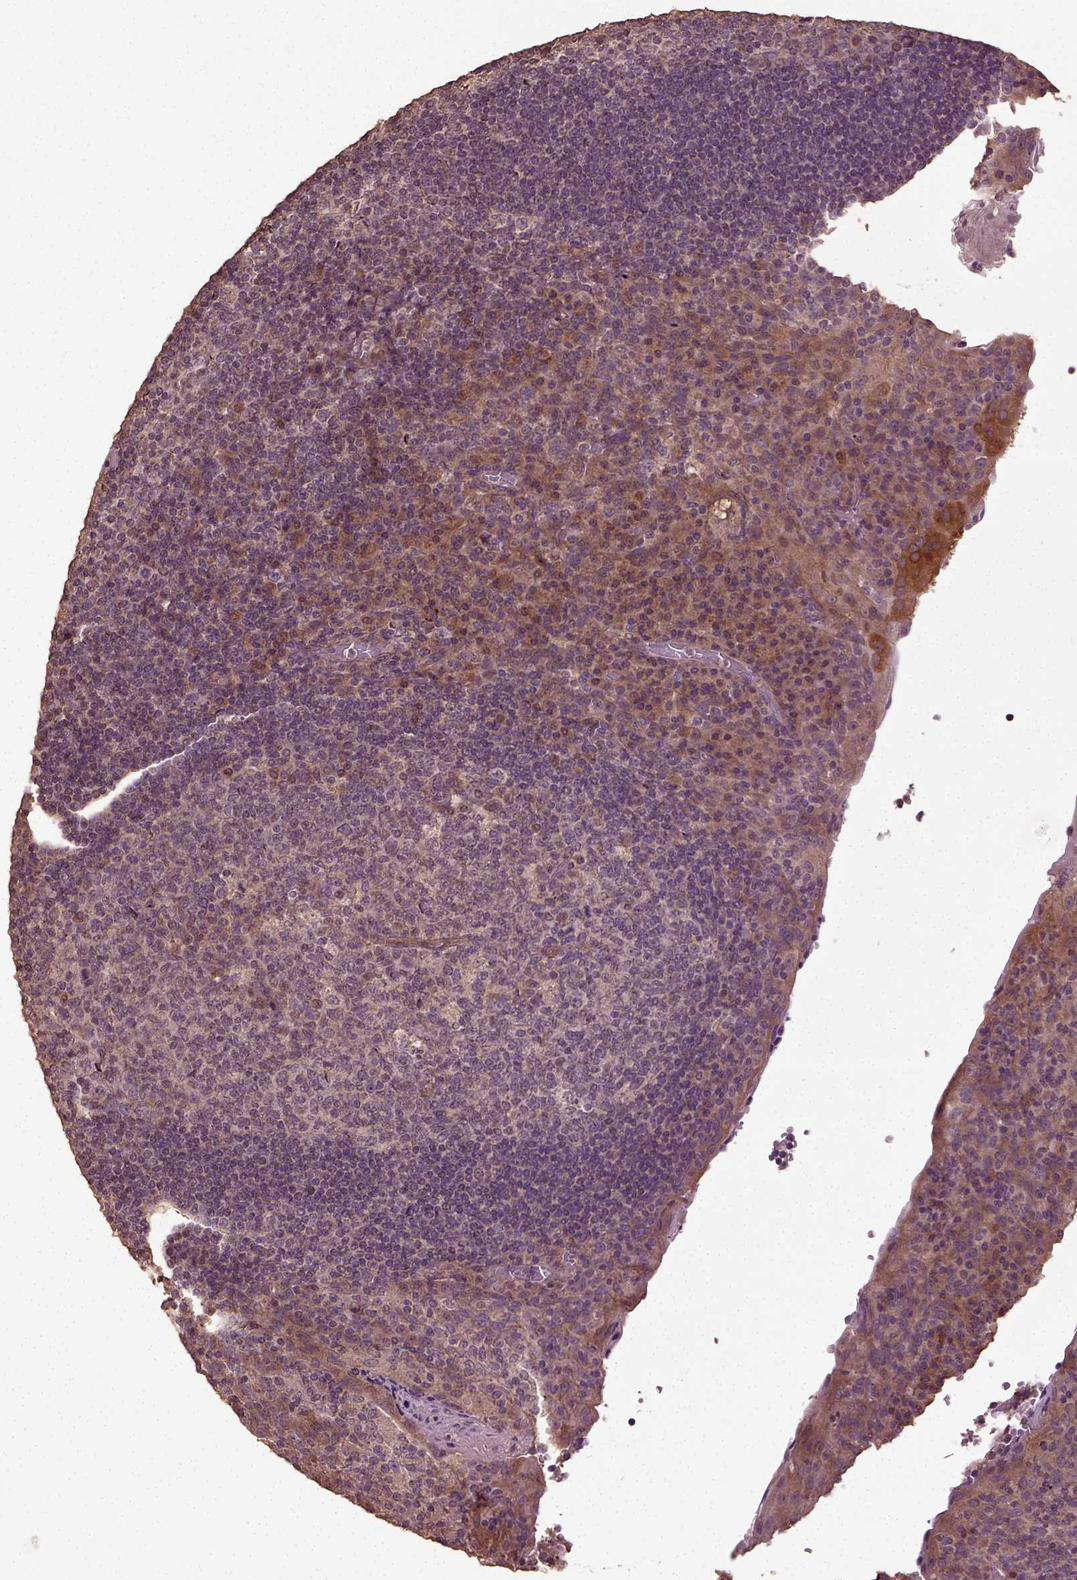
{"staining": {"intensity": "moderate", "quantity": "<25%", "location": "cytoplasmic/membranous"}, "tissue": "tonsil", "cell_type": "Germinal center cells", "image_type": "normal", "snomed": [{"axis": "morphology", "description": "Normal tissue, NOS"}, {"axis": "topography", "description": "Tonsil"}], "caption": "Benign tonsil was stained to show a protein in brown. There is low levels of moderate cytoplasmic/membranous positivity in about <25% of germinal center cells. (Stains: DAB in brown, nuclei in blue, Microscopy: brightfield microscopy at high magnification).", "gene": "ERV3", "patient": {"sex": "male", "age": 17}}